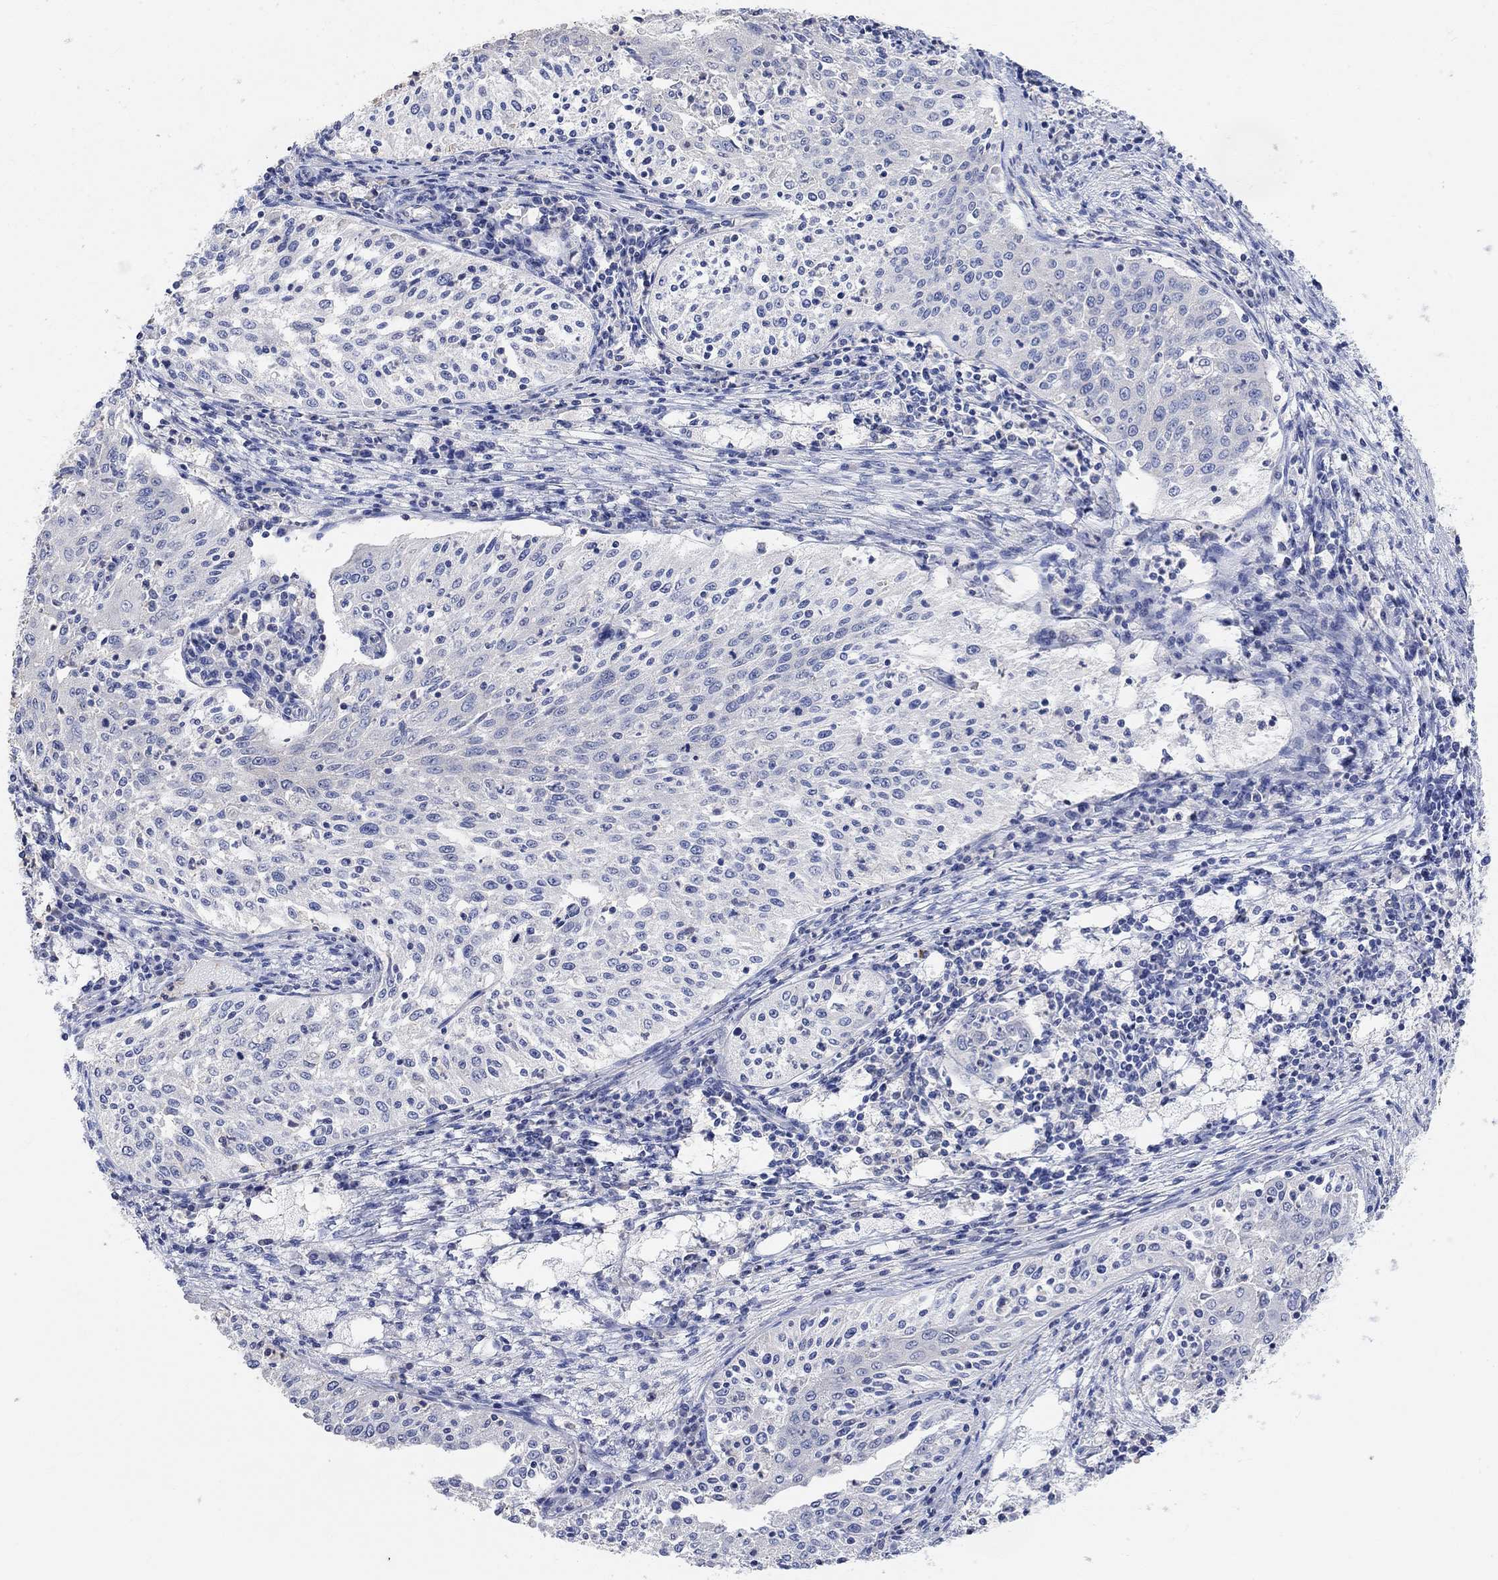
{"staining": {"intensity": "negative", "quantity": "none", "location": "none"}, "tissue": "cervical cancer", "cell_type": "Tumor cells", "image_type": "cancer", "snomed": [{"axis": "morphology", "description": "Squamous cell carcinoma, NOS"}, {"axis": "topography", "description": "Cervix"}], "caption": "Tumor cells show no significant staining in cervical squamous cell carcinoma. (Brightfield microscopy of DAB immunohistochemistry (IHC) at high magnification).", "gene": "NLRP14", "patient": {"sex": "female", "age": 41}}